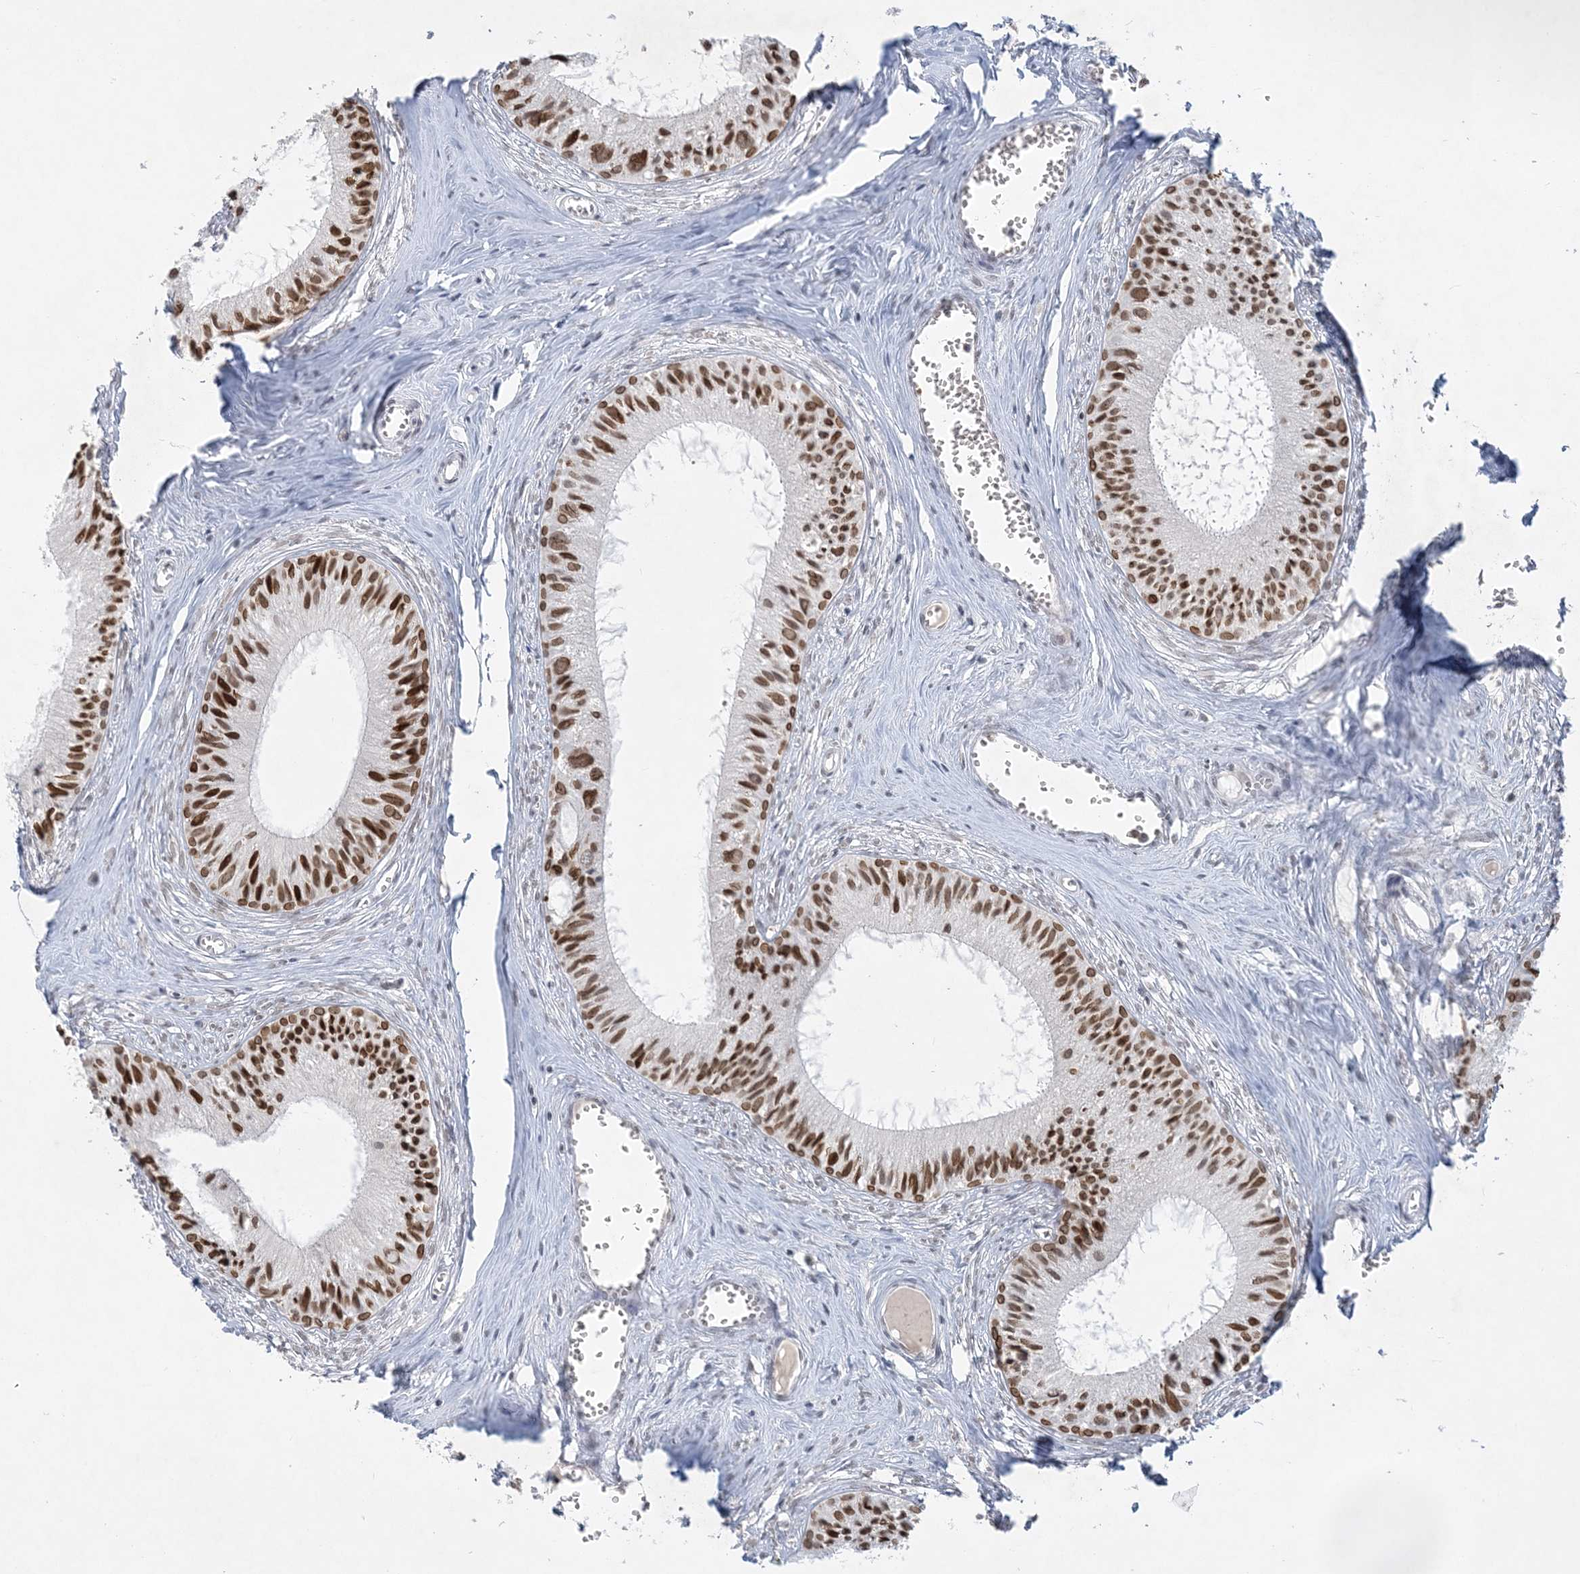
{"staining": {"intensity": "strong", "quantity": ">75%", "location": "cytoplasmic/membranous,nuclear"}, "tissue": "epididymis", "cell_type": "Glandular cells", "image_type": "normal", "snomed": [{"axis": "morphology", "description": "Normal tissue, NOS"}, {"axis": "topography", "description": "Epididymis"}], "caption": "Immunohistochemistry (IHC) photomicrograph of unremarkable epididymis stained for a protein (brown), which reveals high levels of strong cytoplasmic/membranous,nuclear staining in approximately >75% of glandular cells.", "gene": "KMT2D", "patient": {"sex": "male", "age": 36}}